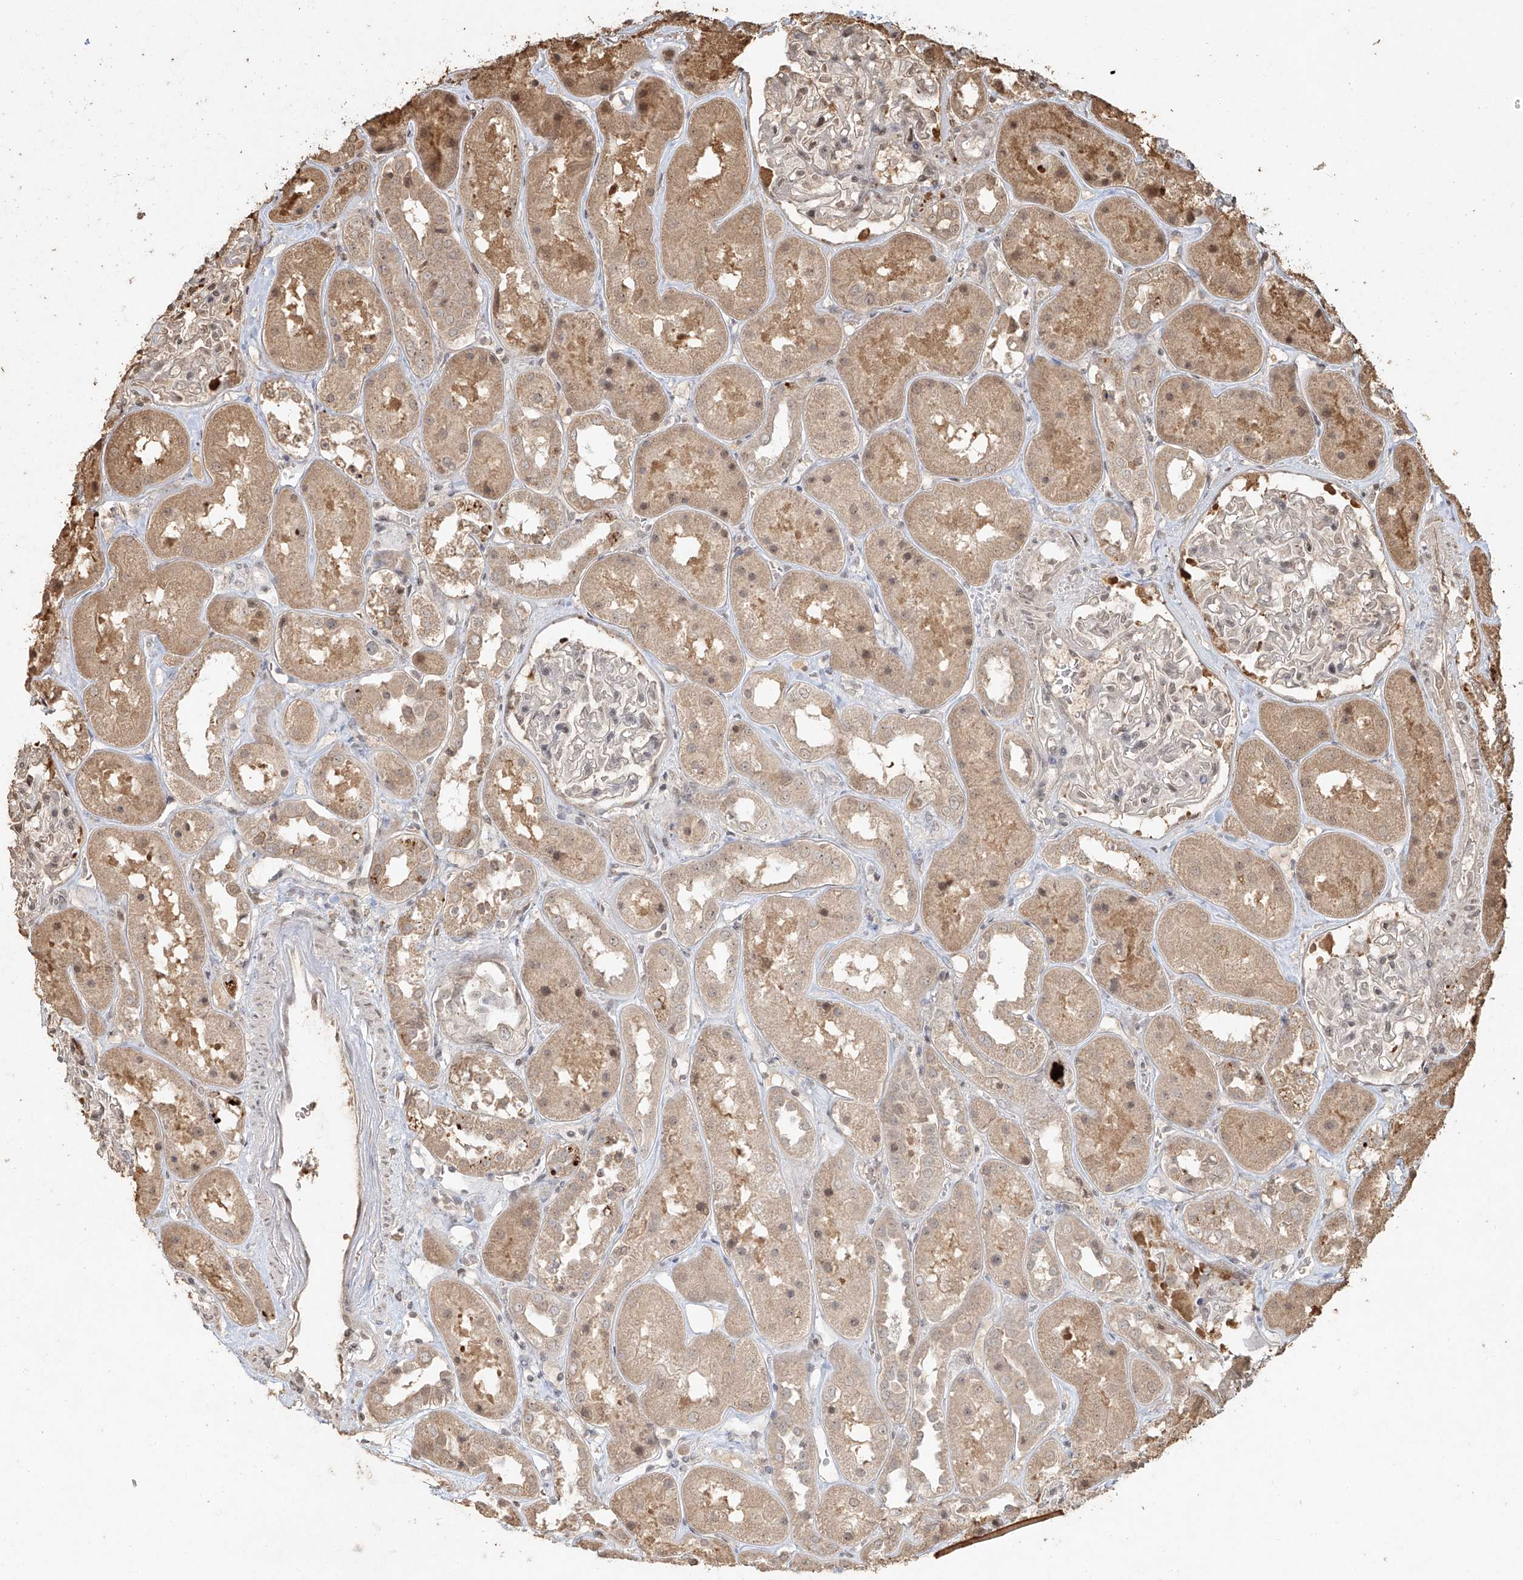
{"staining": {"intensity": "weak", "quantity": "25%-75%", "location": "nuclear"}, "tissue": "kidney", "cell_type": "Cells in glomeruli", "image_type": "normal", "snomed": [{"axis": "morphology", "description": "Normal tissue, NOS"}, {"axis": "topography", "description": "Kidney"}], "caption": "IHC (DAB (3,3'-diaminobenzidine)) staining of unremarkable kidney demonstrates weak nuclear protein expression in about 25%-75% of cells in glomeruli. The staining was performed using DAB, with brown indicating positive protein expression. Nuclei are stained blue with hematoxylin.", "gene": "UBE2K", "patient": {"sex": "male", "age": 70}}